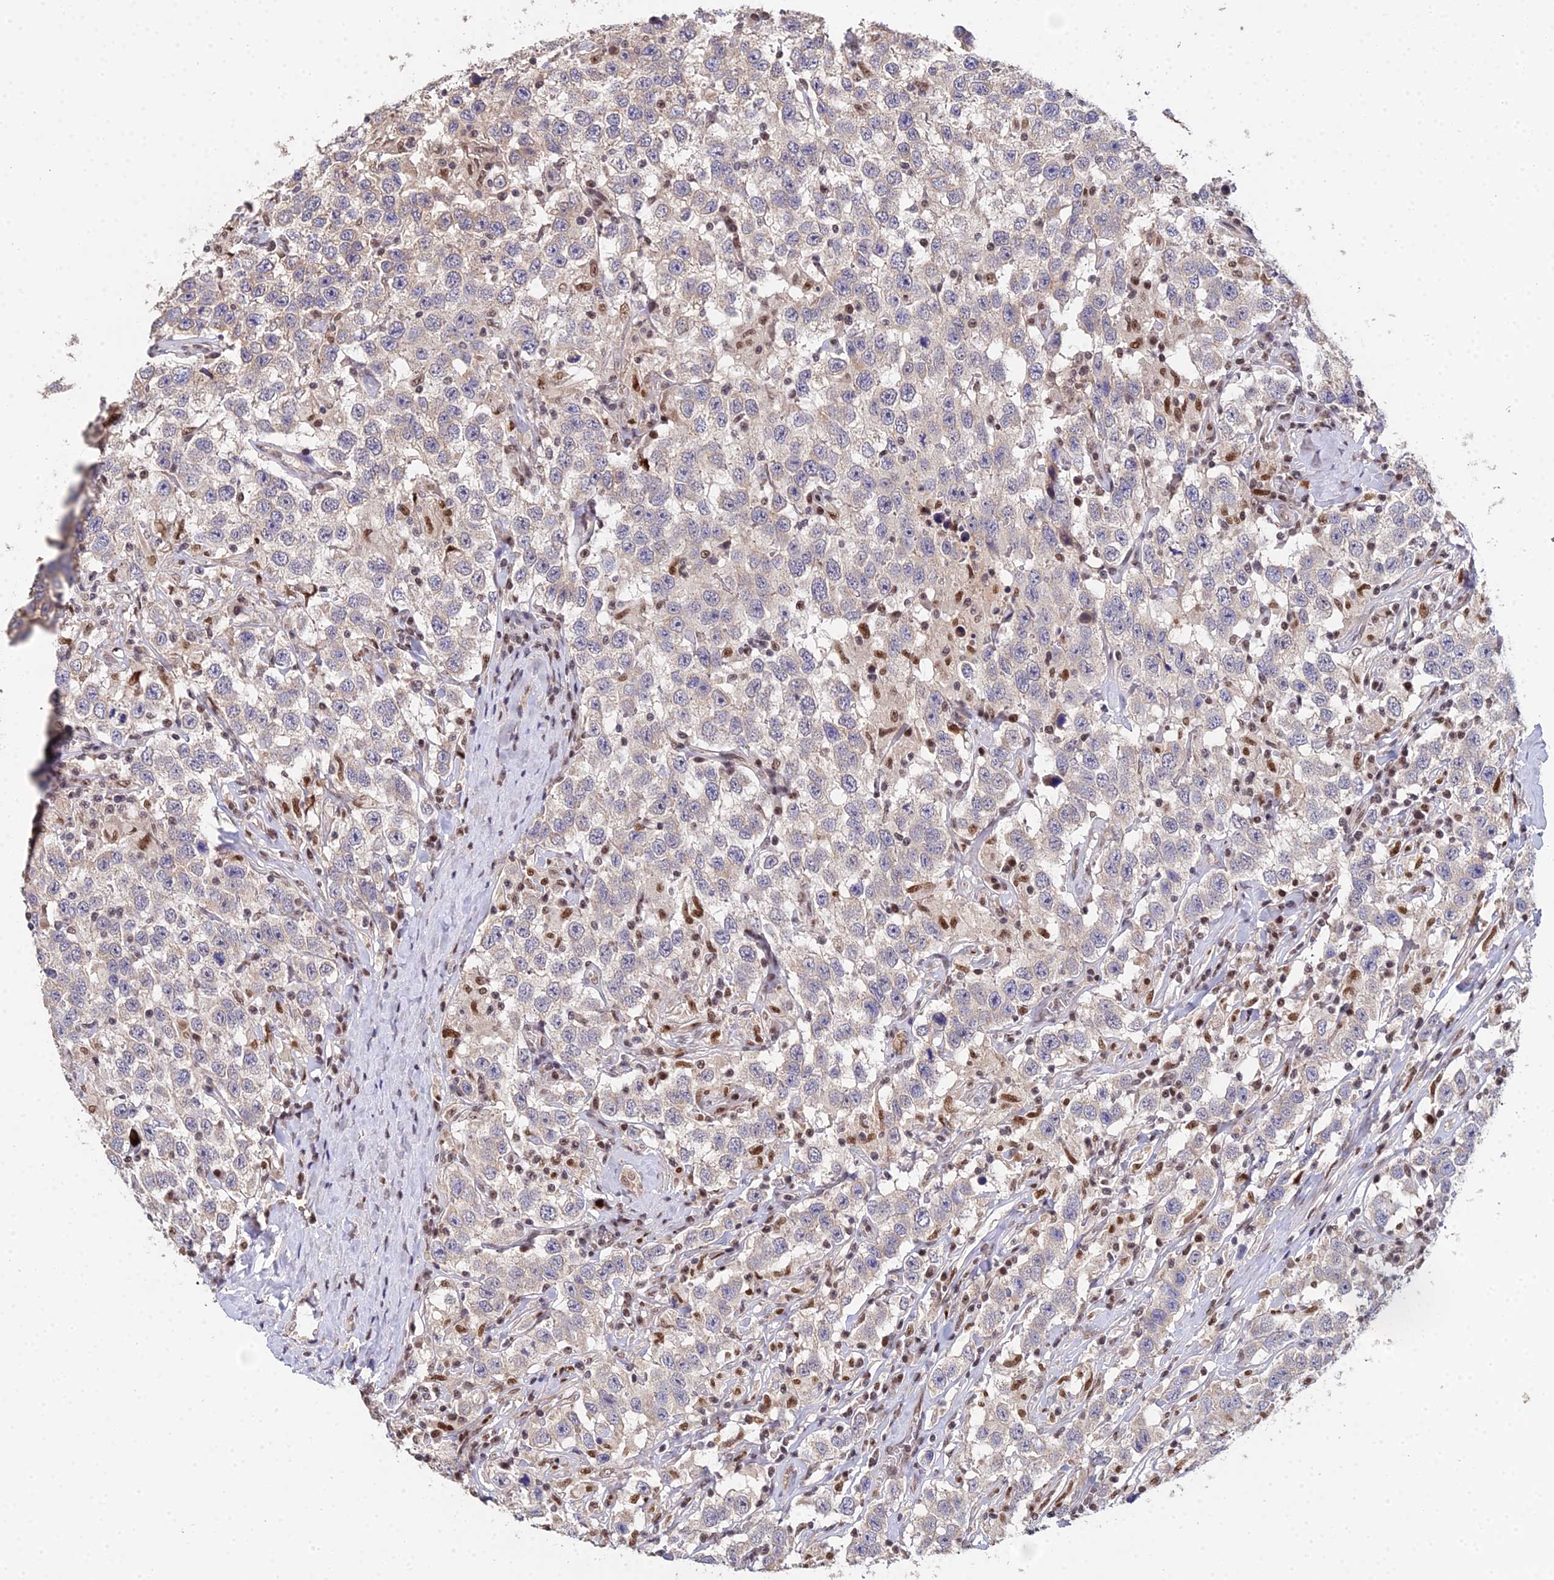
{"staining": {"intensity": "negative", "quantity": "none", "location": "none"}, "tissue": "testis cancer", "cell_type": "Tumor cells", "image_type": "cancer", "snomed": [{"axis": "morphology", "description": "Seminoma, NOS"}, {"axis": "topography", "description": "Testis"}], "caption": "Immunohistochemical staining of human testis cancer demonstrates no significant expression in tumor cells.", "gene": "ERCC5", "patient": {"sex": "male", "age": 41}}